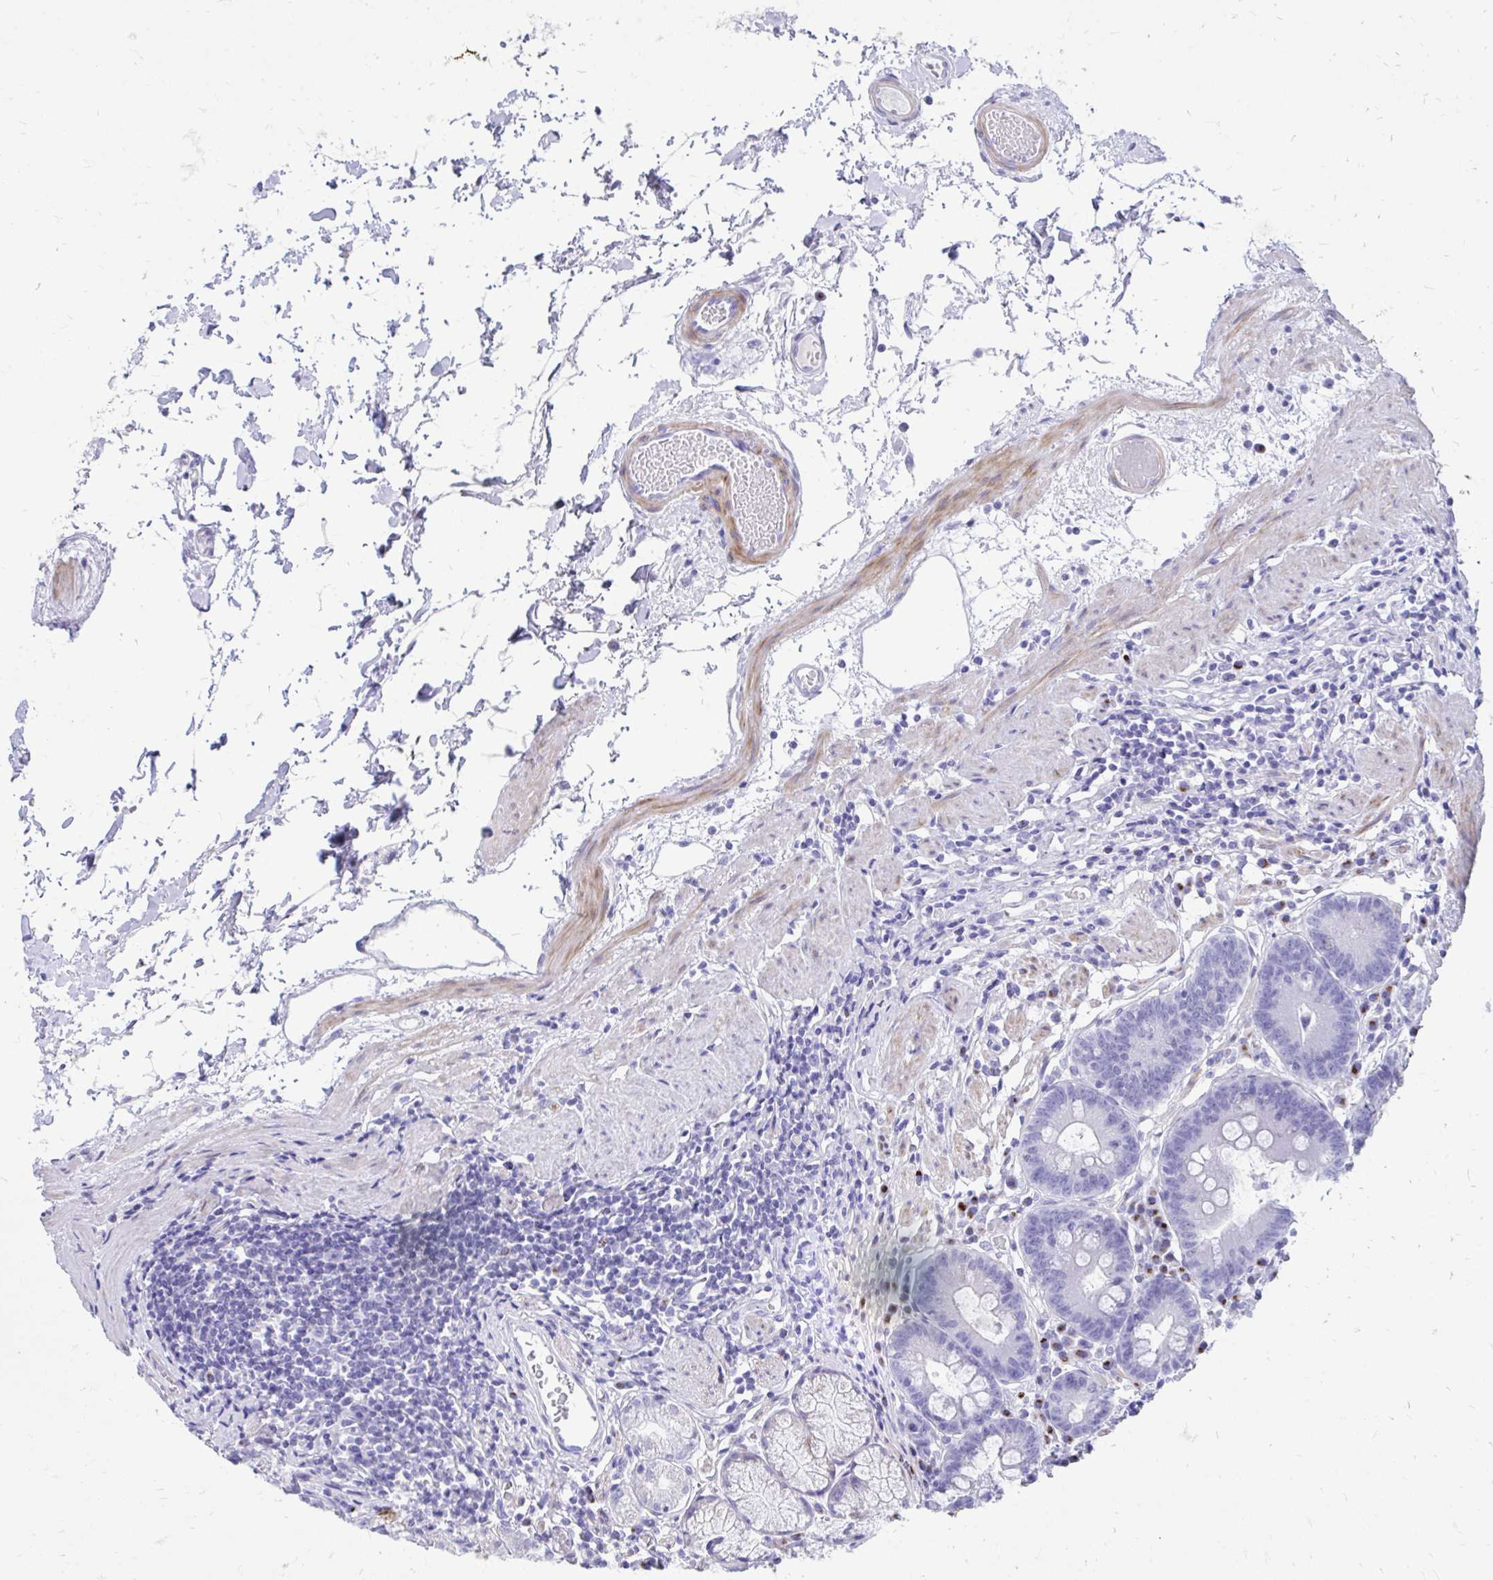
{"staining": {"intensity": "negative", "quantity": "none", "location": "none"}, "tissue": "stomach", "cell_type": "Glandular cells", "image_type": "normal", "snomed": [{"axis": "morphology", "description": "Normal tissue, NOS"}, {"axis": "topography", "description": "Stomach"}], "caption": "DAB (3,3'-diaminobenzidine) immunohistochemical staining of benign human stomach shows no significant positivity in glandular cells.", "gene": "ANKDD1B", "patient": {"sex": "male", "age": 55}}